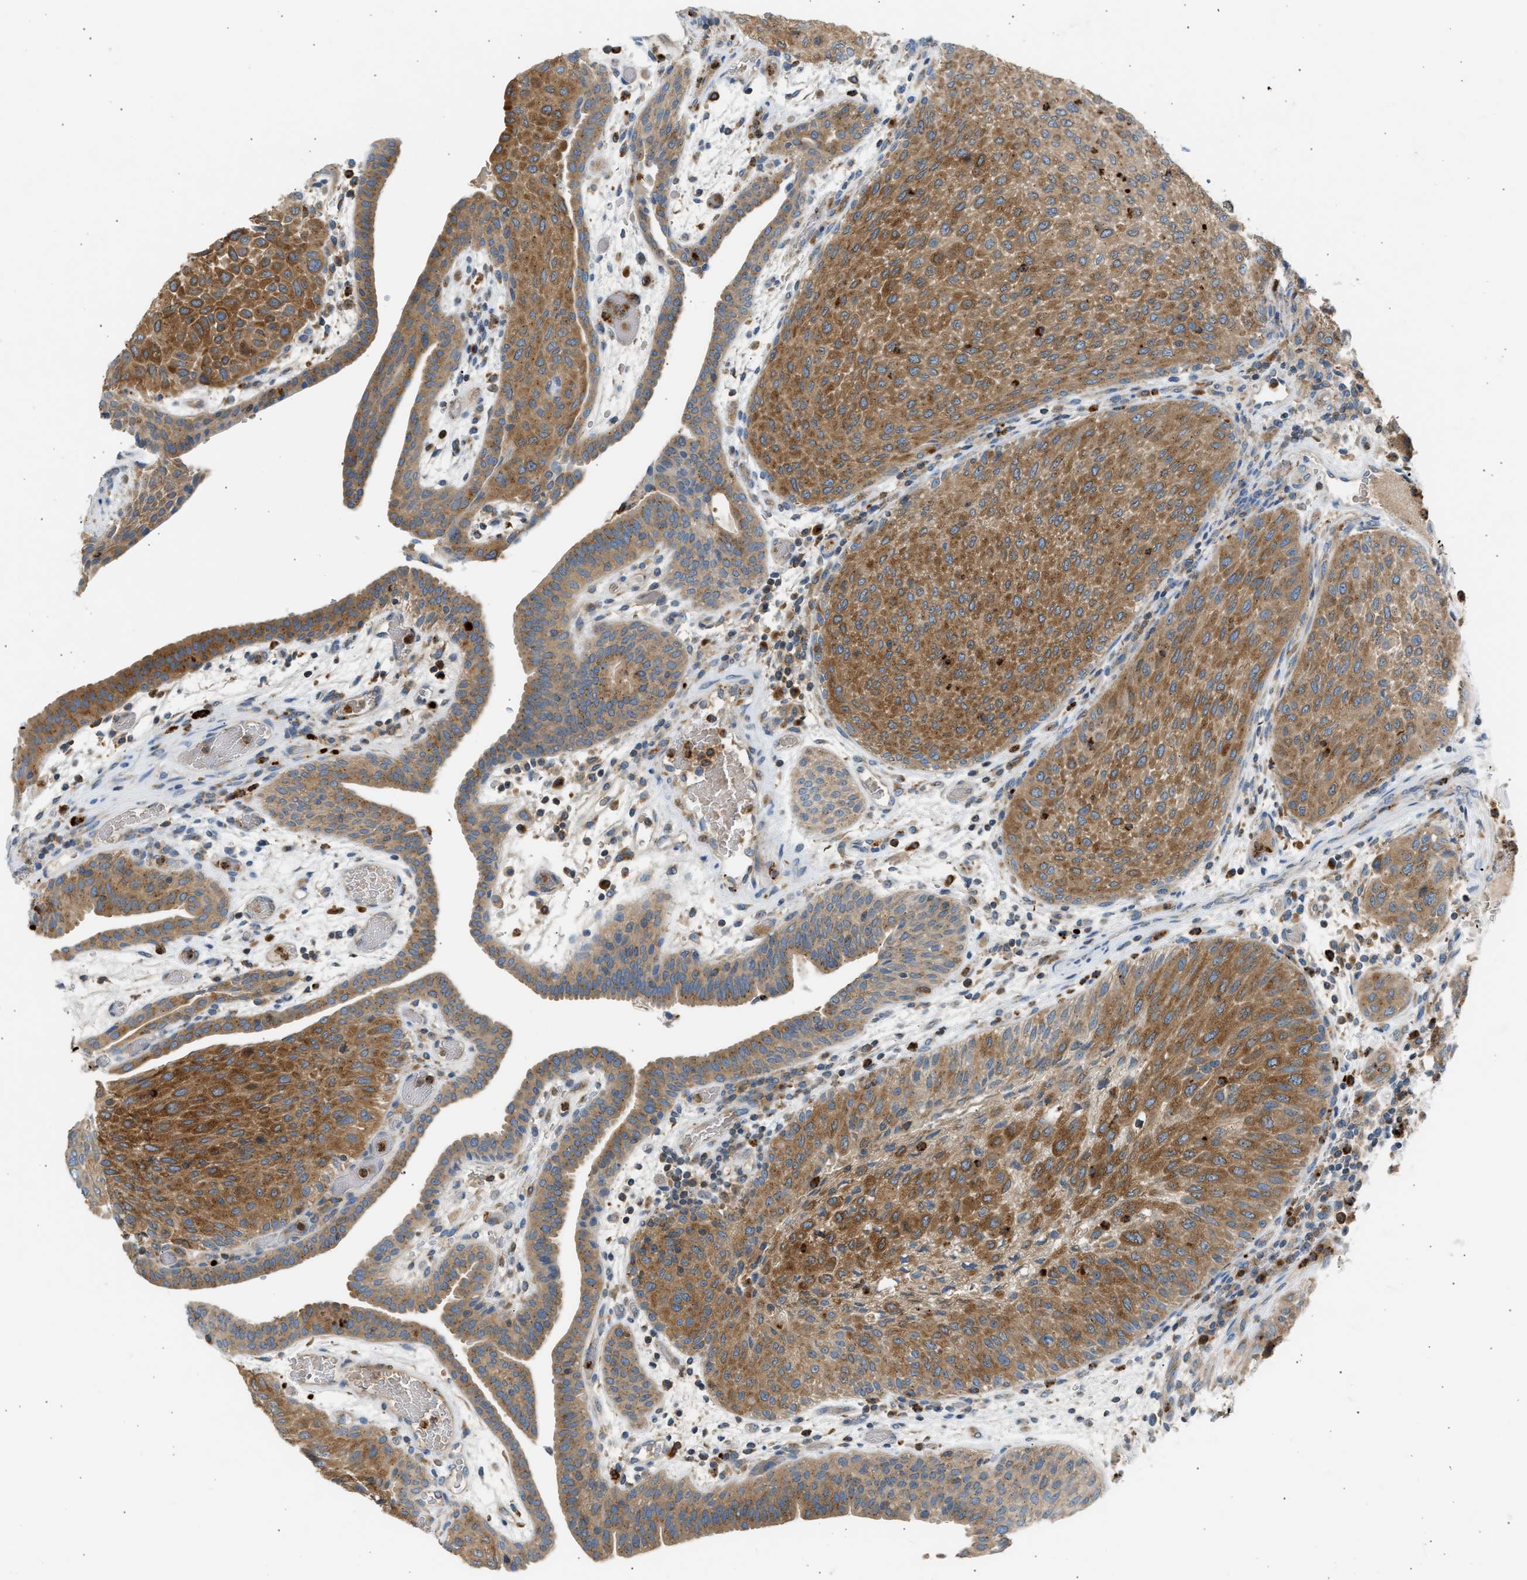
{"staining": {"intensity": "strong", "quantity": ">75%", "location": "cytoplasmic/membranous"}, "tissue": "urothelial cancer", "cell_type": "Tumor cells", "image_type": "cancer", "snomed": [{"axis": "morphology", "description": "Urothelial carcinoma, Low grade"}, {"axis": "morphology", "description": "Urothelial carcinoma, High grade"}, {"axis": "topography", "description": "Urinary bladder"}], "caption": "Urothelial cancer stained with DAB immunohistochemistry shows high levels of strong cytoplasmic/membranous expression in approximately >75% of tumor cells.", "gene": "TRIM50", "patient": {"sex": "male", "age": 35}}